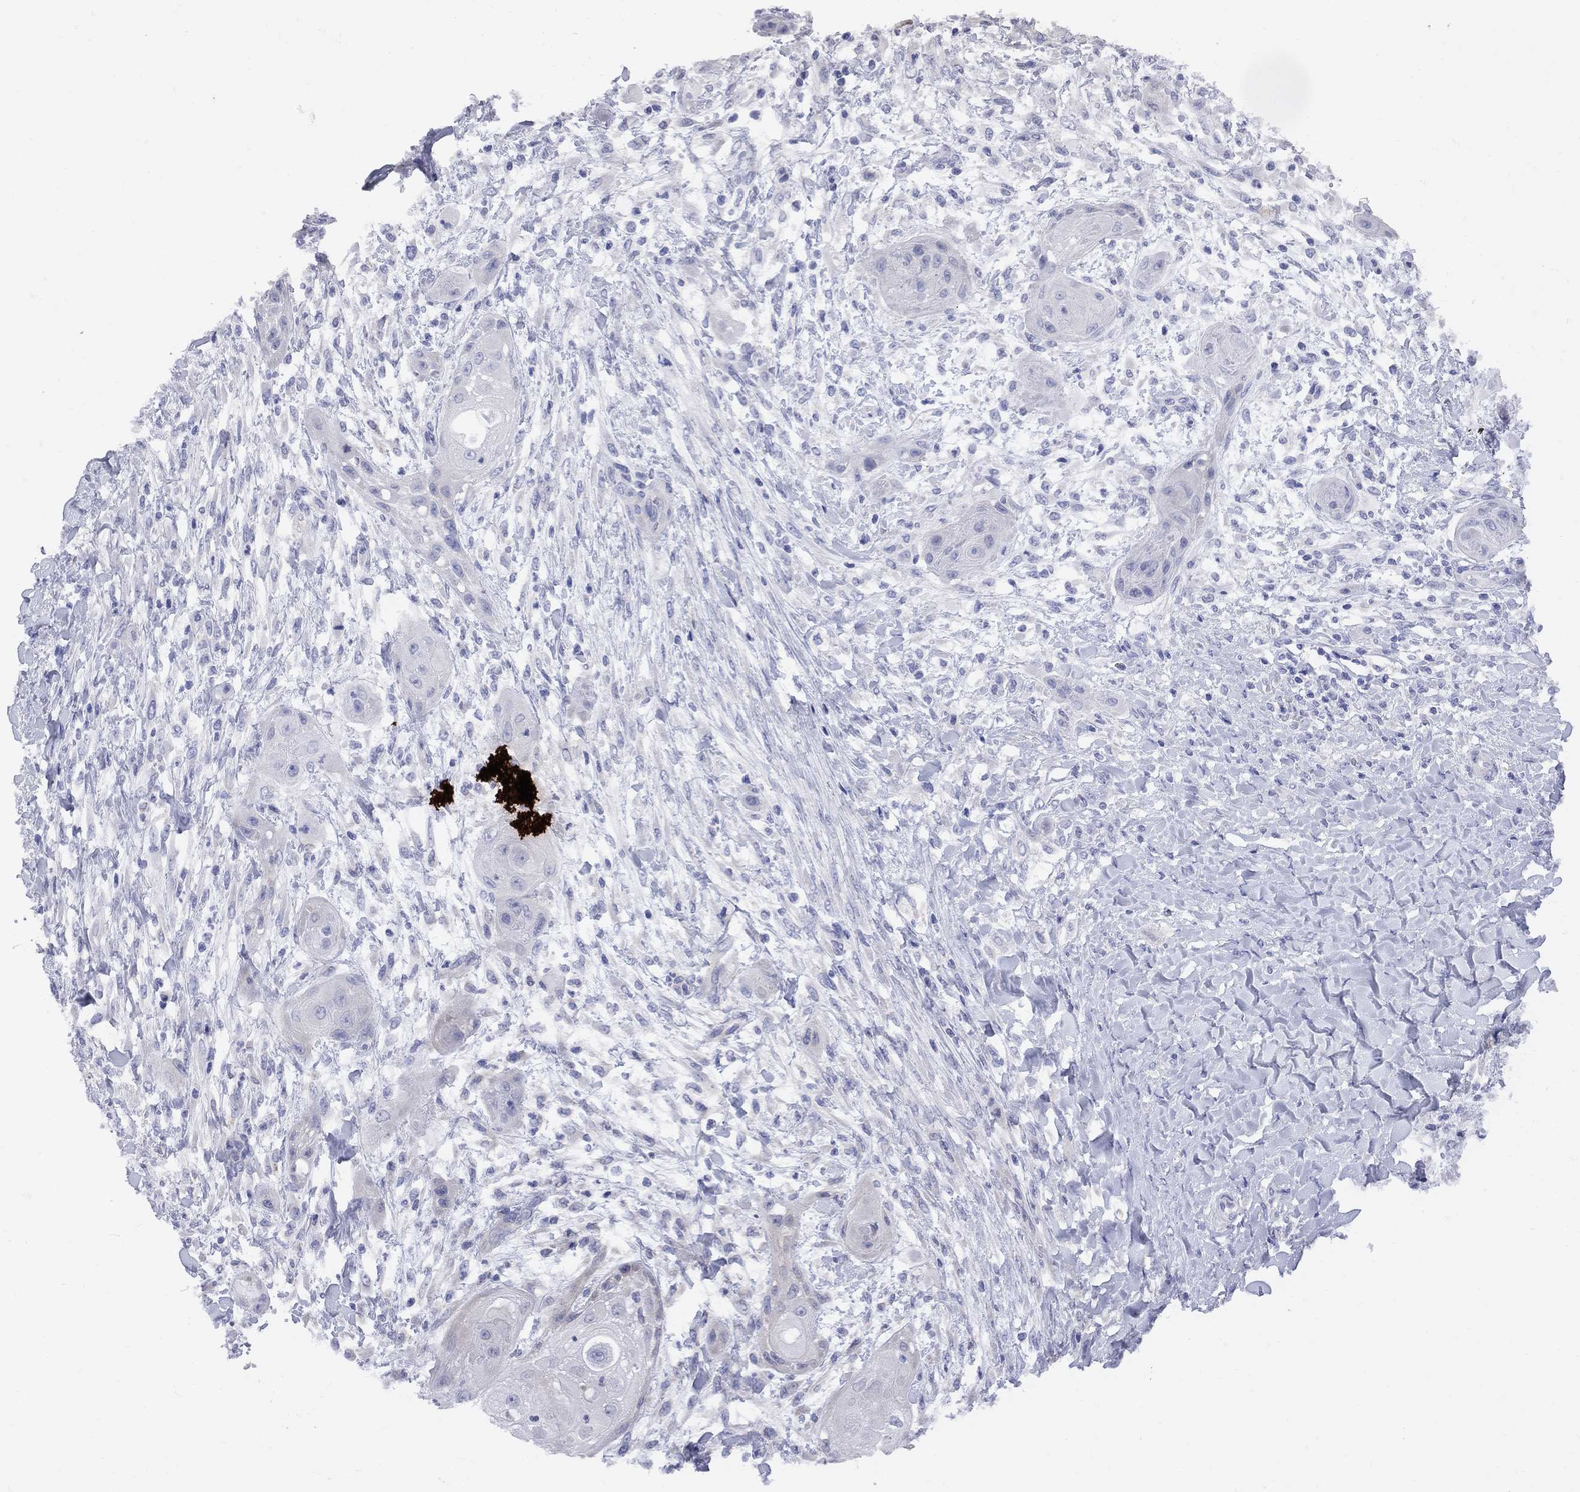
{"staining": {"intensity": "negative", "quantity": "none", "location": "none"}, "tissue": "skin cancer", "cell_type": "Tumor cells", "image_type": "cancer", "snomed": [{"axis": "morphology", "description": "Squamous cell carcinoma, NOS"}, {"axis": "topography", "description": "Skin"}], "caption": "Human skin squamous cell carcinoma stained for a protein using immunohistochemistry (IHC) shows no positivity in tumor cells.", "gene": "CNOT11", "patient": {"sex": "male", "age": 62}}